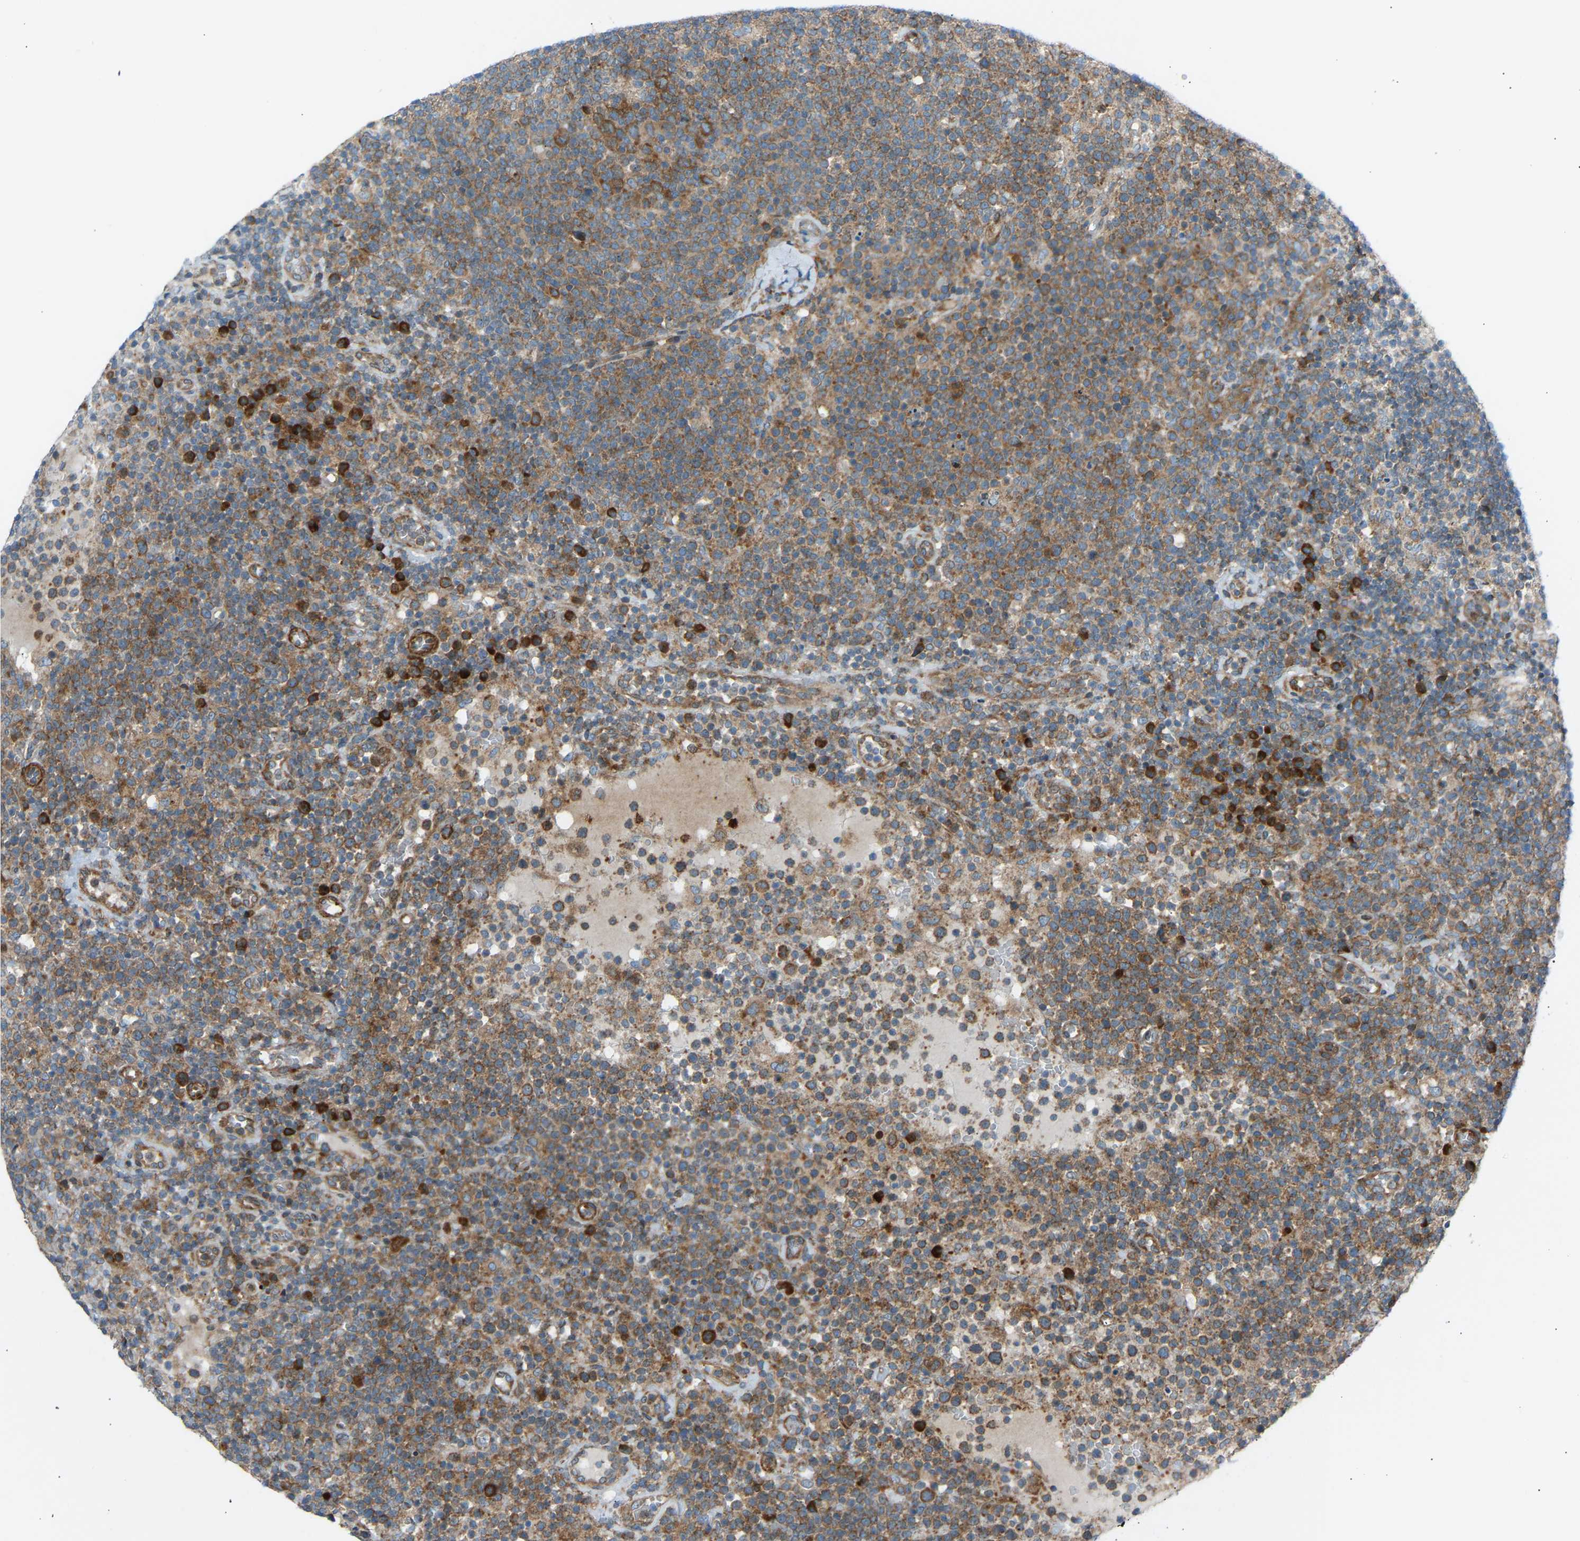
{"staining": {"intensity": "moderate", "quantity": ">75%", "location": "cytoplasmic/membranous"}, "tissue": "lymphoma", "cell_type": "Tumor cells", "image_type": "cancer", "snomed": [{"axis": "morphology", "description": "Malignant lymphoma, non-Hodgkin's type, High grade"}, {"axis": "topography", "description": "Lymph node"}], "caption": "This micrograph reveals malignant lymphoma, non-Hodgkin's type (high-grade) stained with immunohistochemistry to label a protein in brown. The cytoplasmic/membranous of tumor cells show moderate positivity for the protein. Nuclei are counter-stained blue.", "gene": "VPS41", "patient": {"sex": "male", "age": 61}}